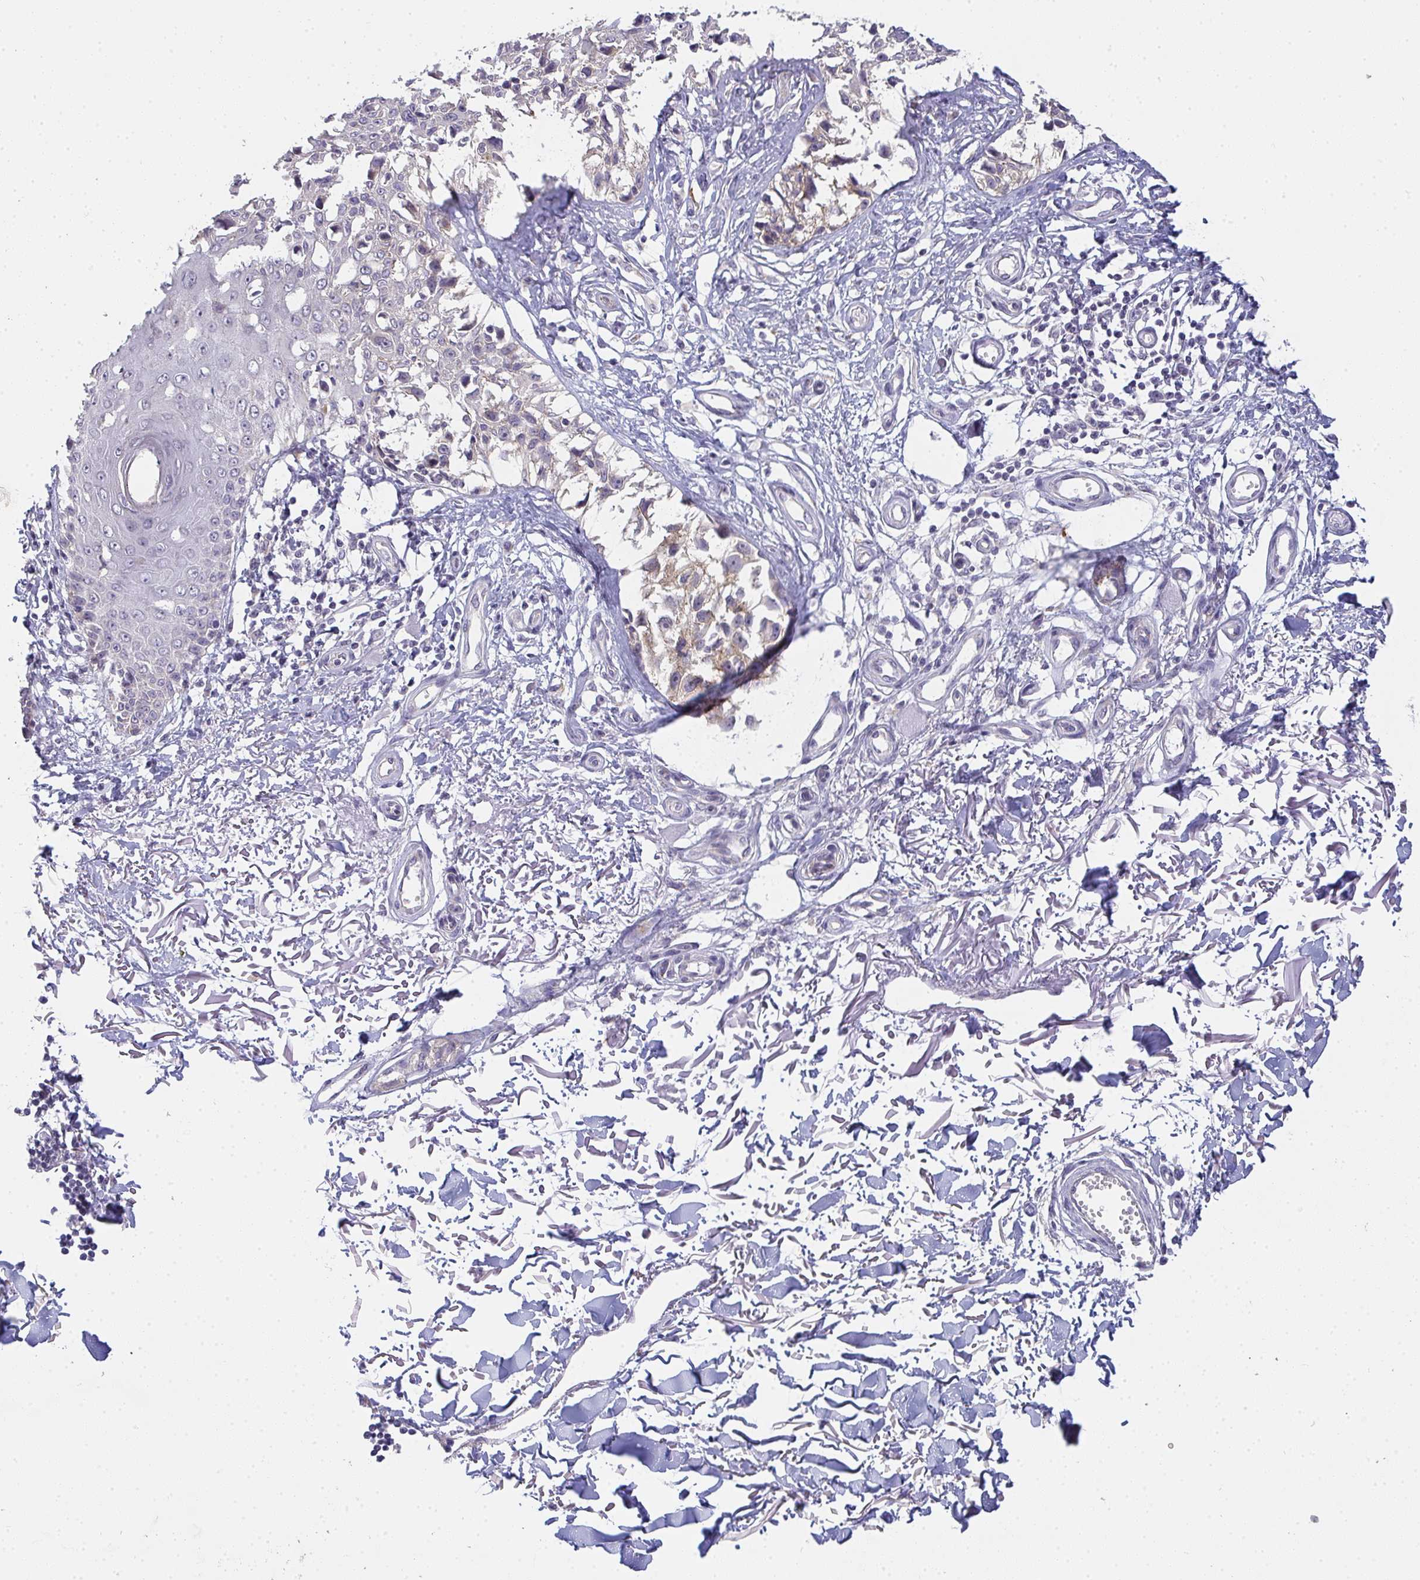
{"staining": {"intensity": "weak", "quantity": "25%-75%", "location": "cytoplasmic/membranous"}, "tissue": "melanoma", "cell_type": "Tumor cells", "image_type": "cancer", "snomed": [{"axis": "morphology", "description": "Malignant melanoma, NOS"}, {"axis": "topography", "description": "Skin"}], "caption": "Malignant melanoma stained with DAB (3,3'-diaminobenzidine) immunohistochemistry displays low levels of weak cytoplasmic/membranous expression in approximately 25%-75% of tumor cells.", "gene": "TMEM219", "patient": {"sex": "male", "age": 73}}